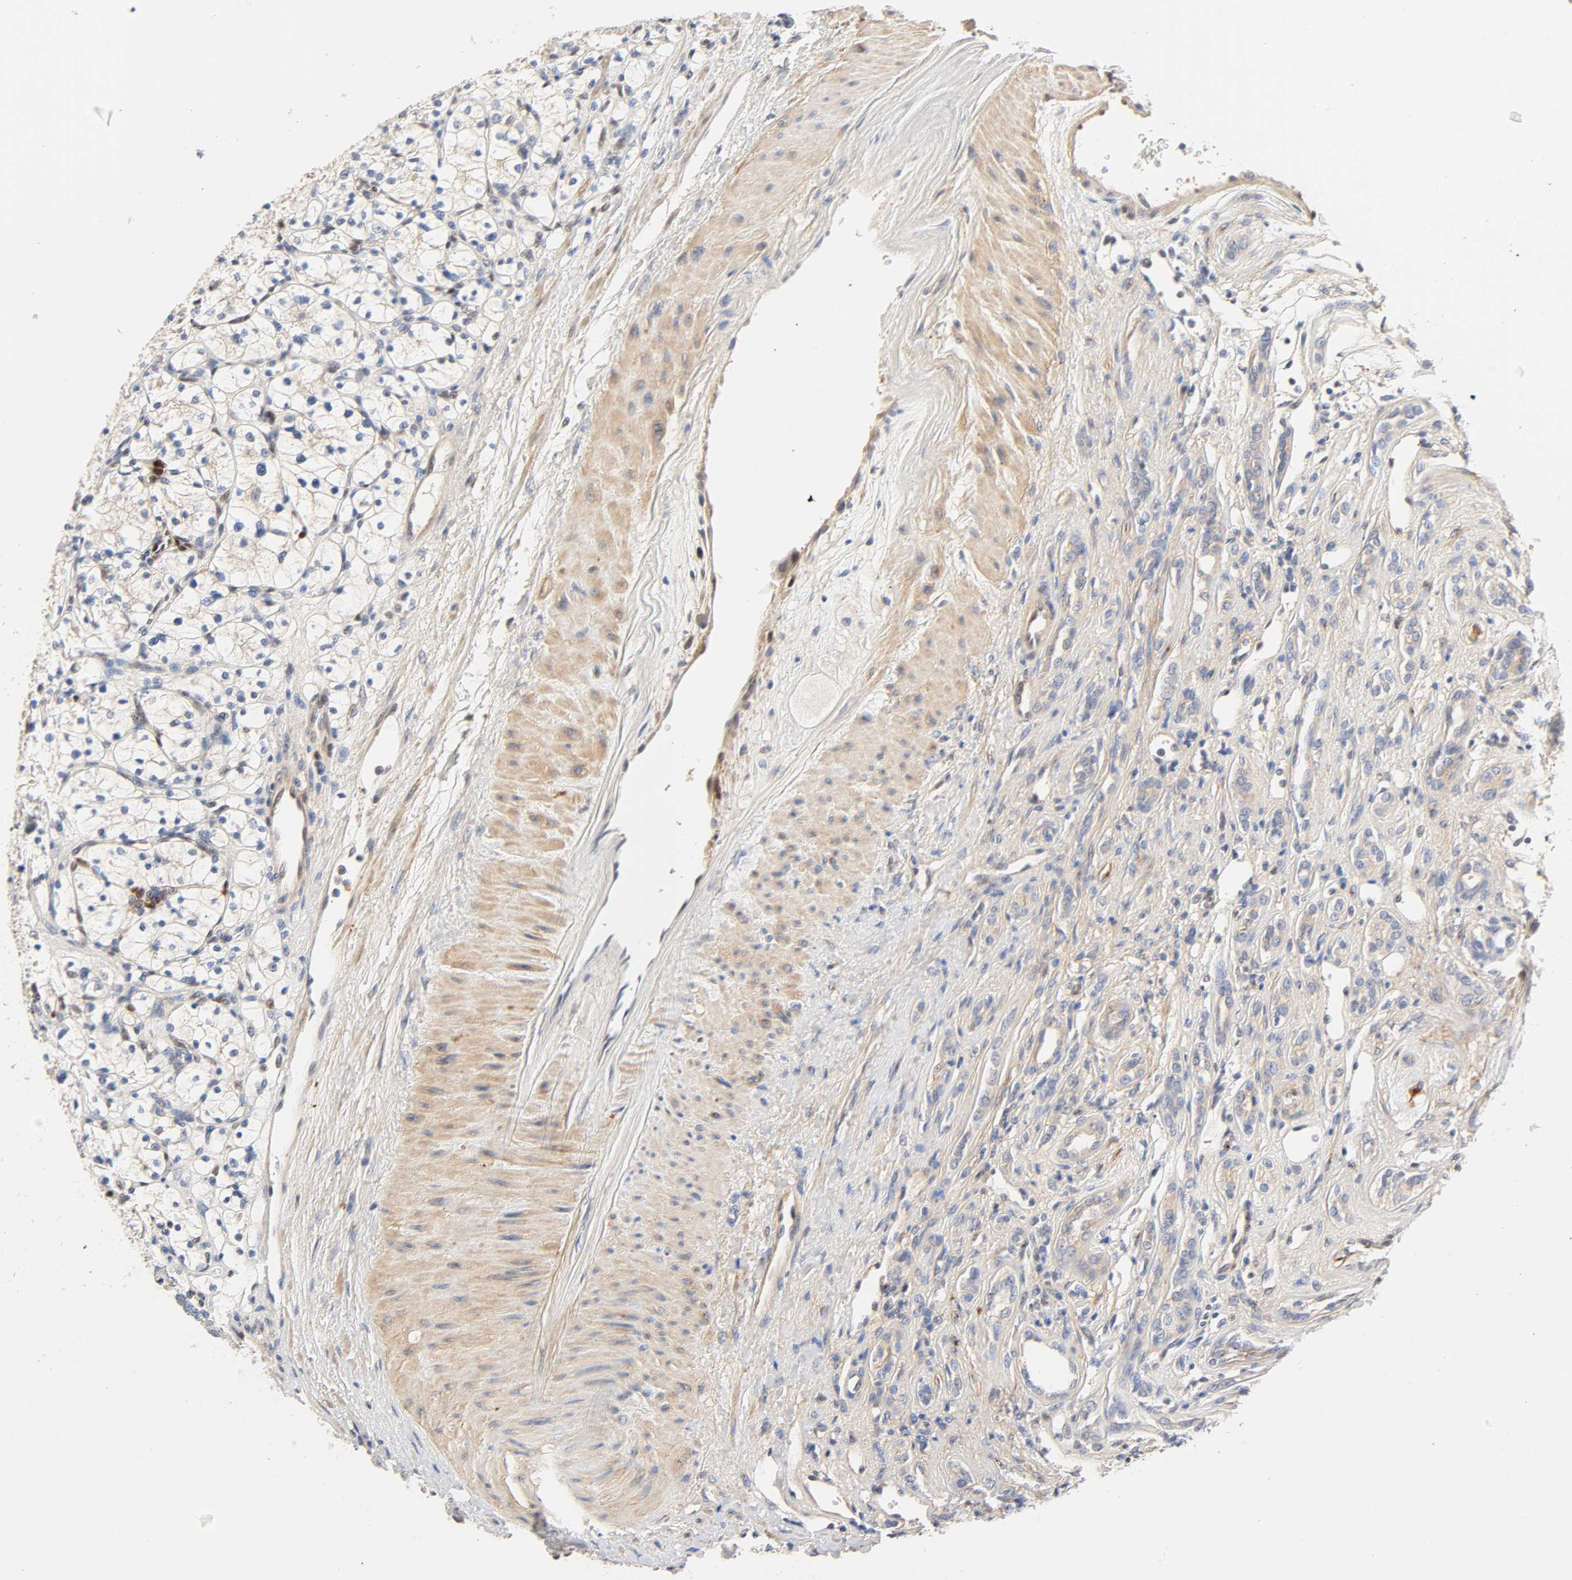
{"staining": {"intensity": "negative", "quantity": "none", "location": "none"}, "tissue": "renal cancer", "cell_type": "Tumor cells", "image_type": "cancer", "snomed": [{"axis": "morphology", "description": "Adenocarcinoma, NOS"}, {"axis": "topography", "description": "Kidney"}], "caption": "High magnification brightfield microscopy of renal cancer stained with DAB (brown) and counterstained with hematoxylin (blue): tumor cells show no significant positivity.", "gene": "BORCS8-MEF2B", "patient": {"sex": "female", "age": 60}}